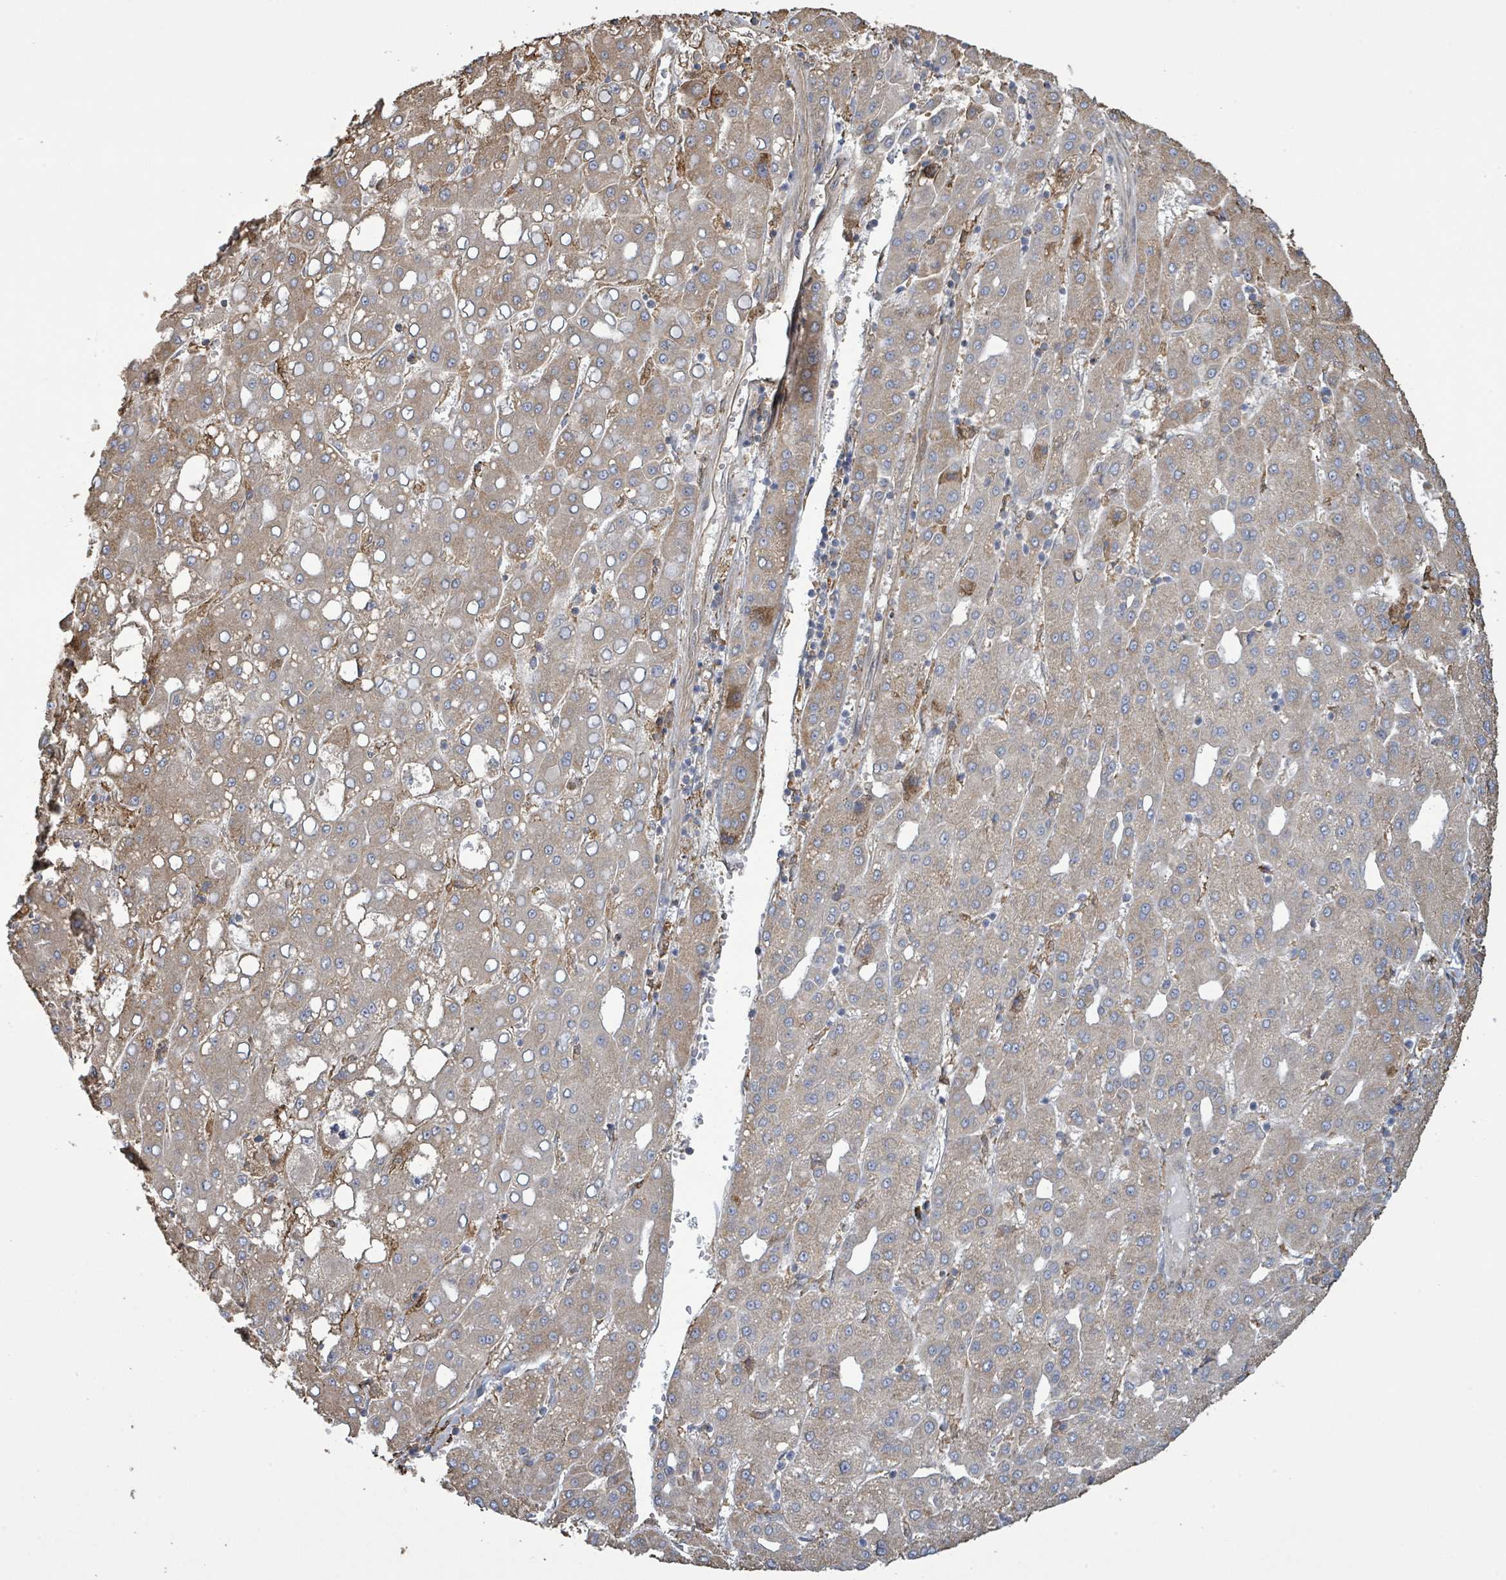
{"staining": {"intensity": "weak", "quantity": ">75%", "location": "cytoplasmic/membranous"}, "tissue": "liver cancer", "cell_type": "Tumor cells", "image_type": "cancer", "snomed": [{"axis": "morphology", "description": "Carcinoma, Hepatocellular, NOS"}, {"axis": "topography", "description": "Liver"}], "caption": "Liver cancer (hepatocellular carcinoma) was stained to show a protein in brown. There is low levels of weak cytoplasmic/membranous expression in about >75% of tumor cells.", "gene": "ARPIN", "patient": {"sex": "male", "age": 65}}